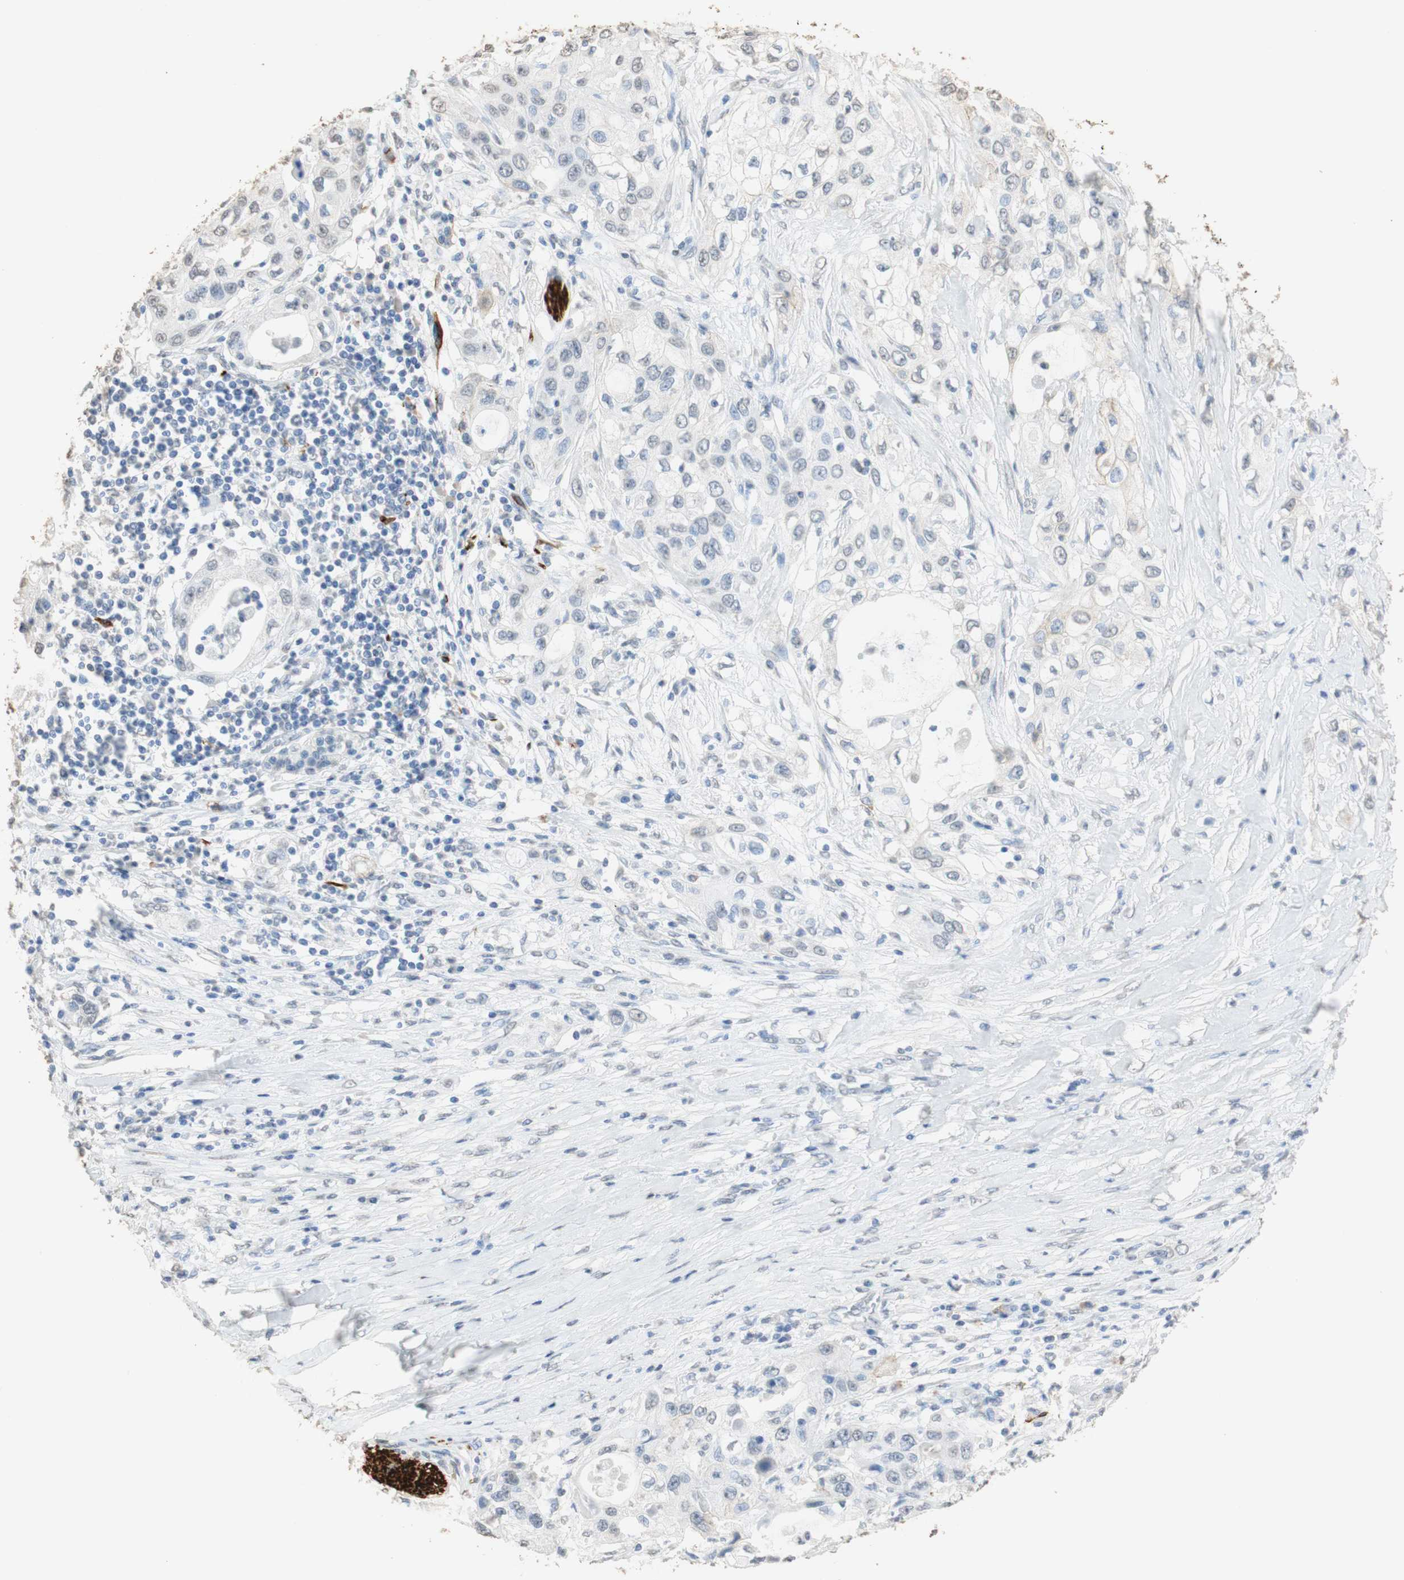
{"staining": {"intensity": "negative", "quantity": "none", "location": "none"}, "tissue": "pancreatic cancer", "cell_type": "Tumor cells", "image_type": "cancer", "snomed": [{"axis": "morphology", "description": "Adenocarcinoma, NOS"}, {"axis": "topography", "description": "Pancreas"}], "caption": "The immunohistochemistry micrograph has no significant expression in tumor cells of pancreatic adenocarcinoma tissue.", "gene": "L1CAM", "patient": {"sex": "female", "age": 70}}